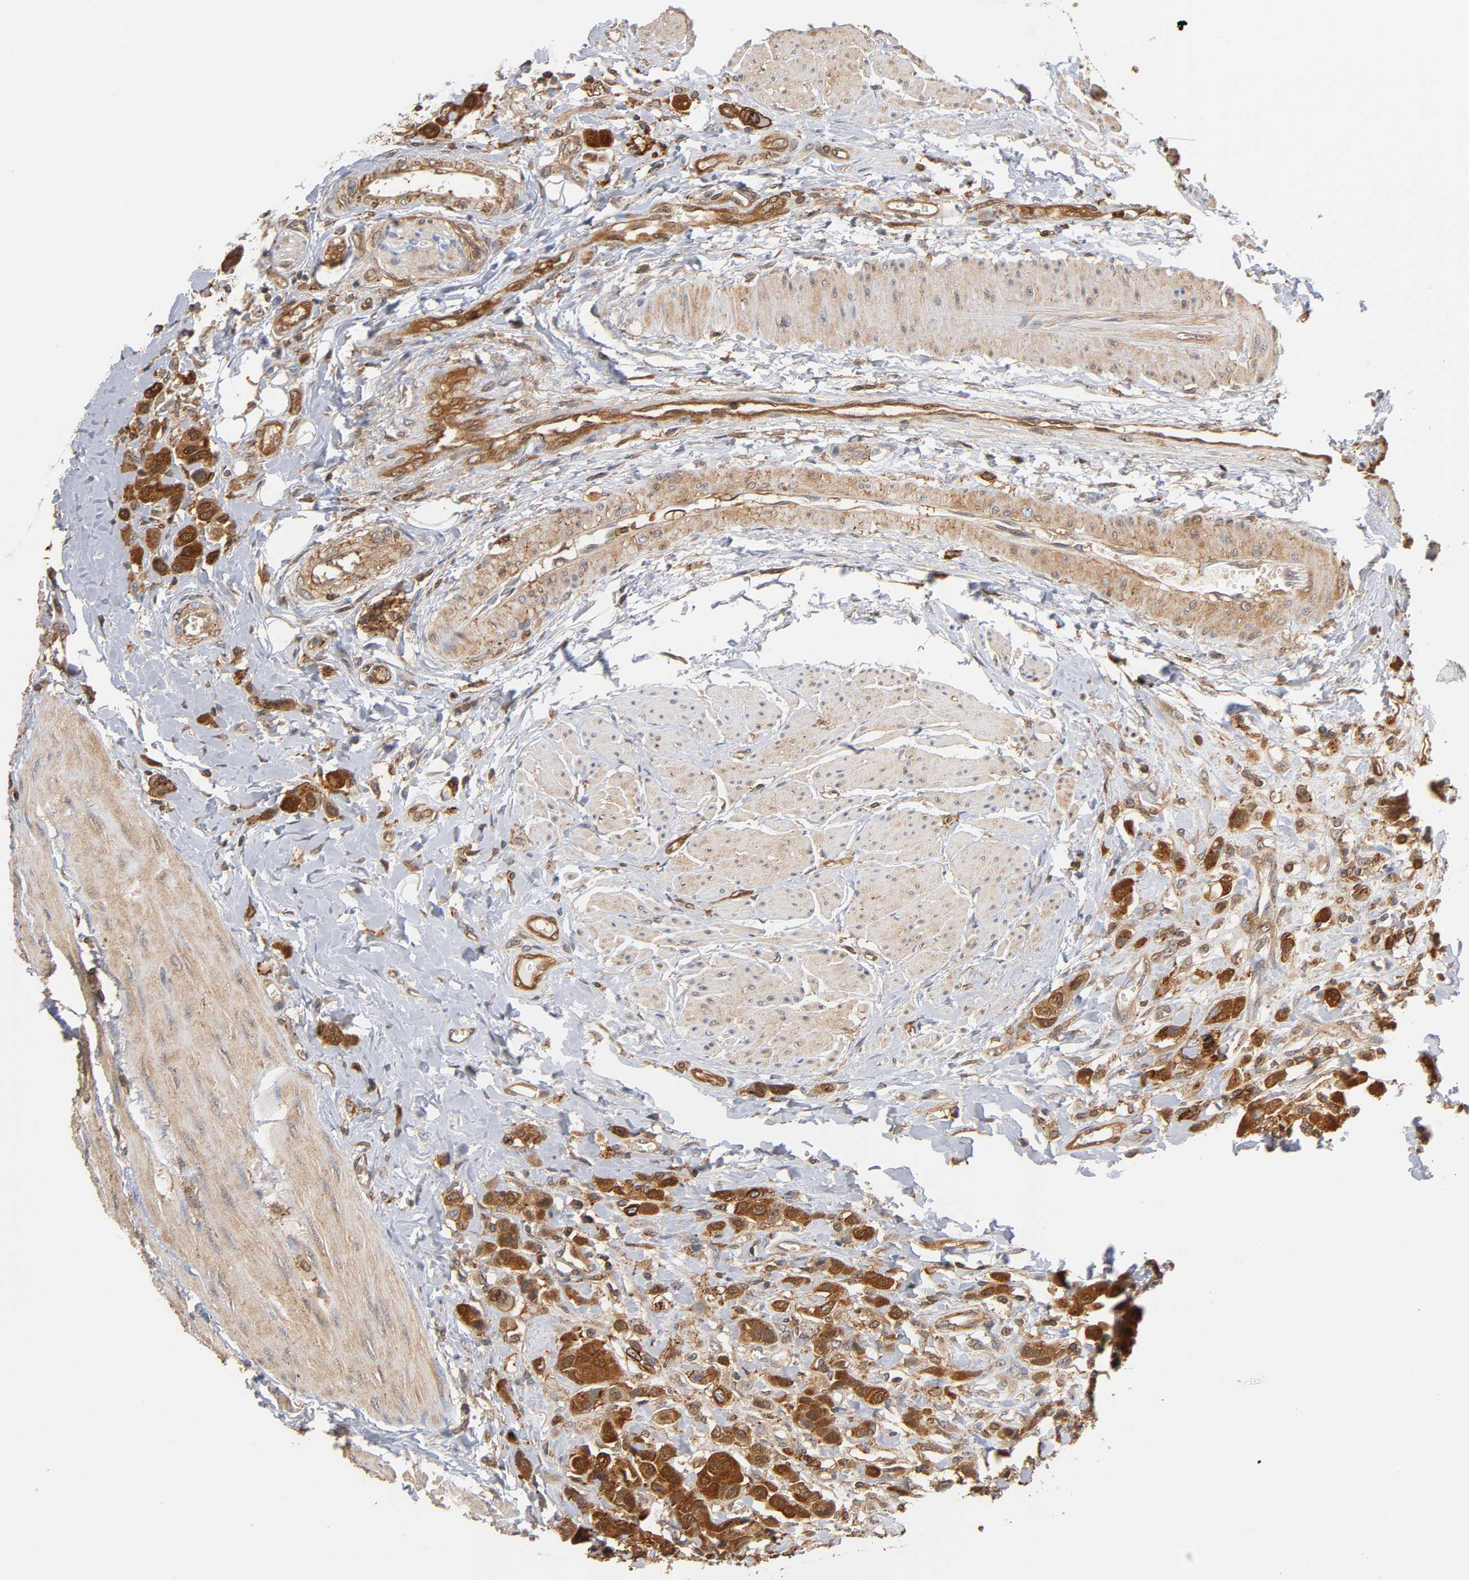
{"staining": {"intensity": "strong", "quantity": ">75%", "location": "cytoplasmic/membranous,nuclear"}, "tissue": "urothelial cancer", "cell_type": "Tumor cells", "image_type": "cancer", "snomed": [{"axis": "morphology", "description": "Urothelial carcinoma, High grade"}, {"axis": "topography", "description": "Urinary bladder"}], "caption": "Protein expression analysis of human urothelial cancer reveals strong cytoplasmic/membranous and nuclear staining in about >75% of tumor cells.", "gene": "ANXA11", "patient": {"sex": "male", "age": 50}}